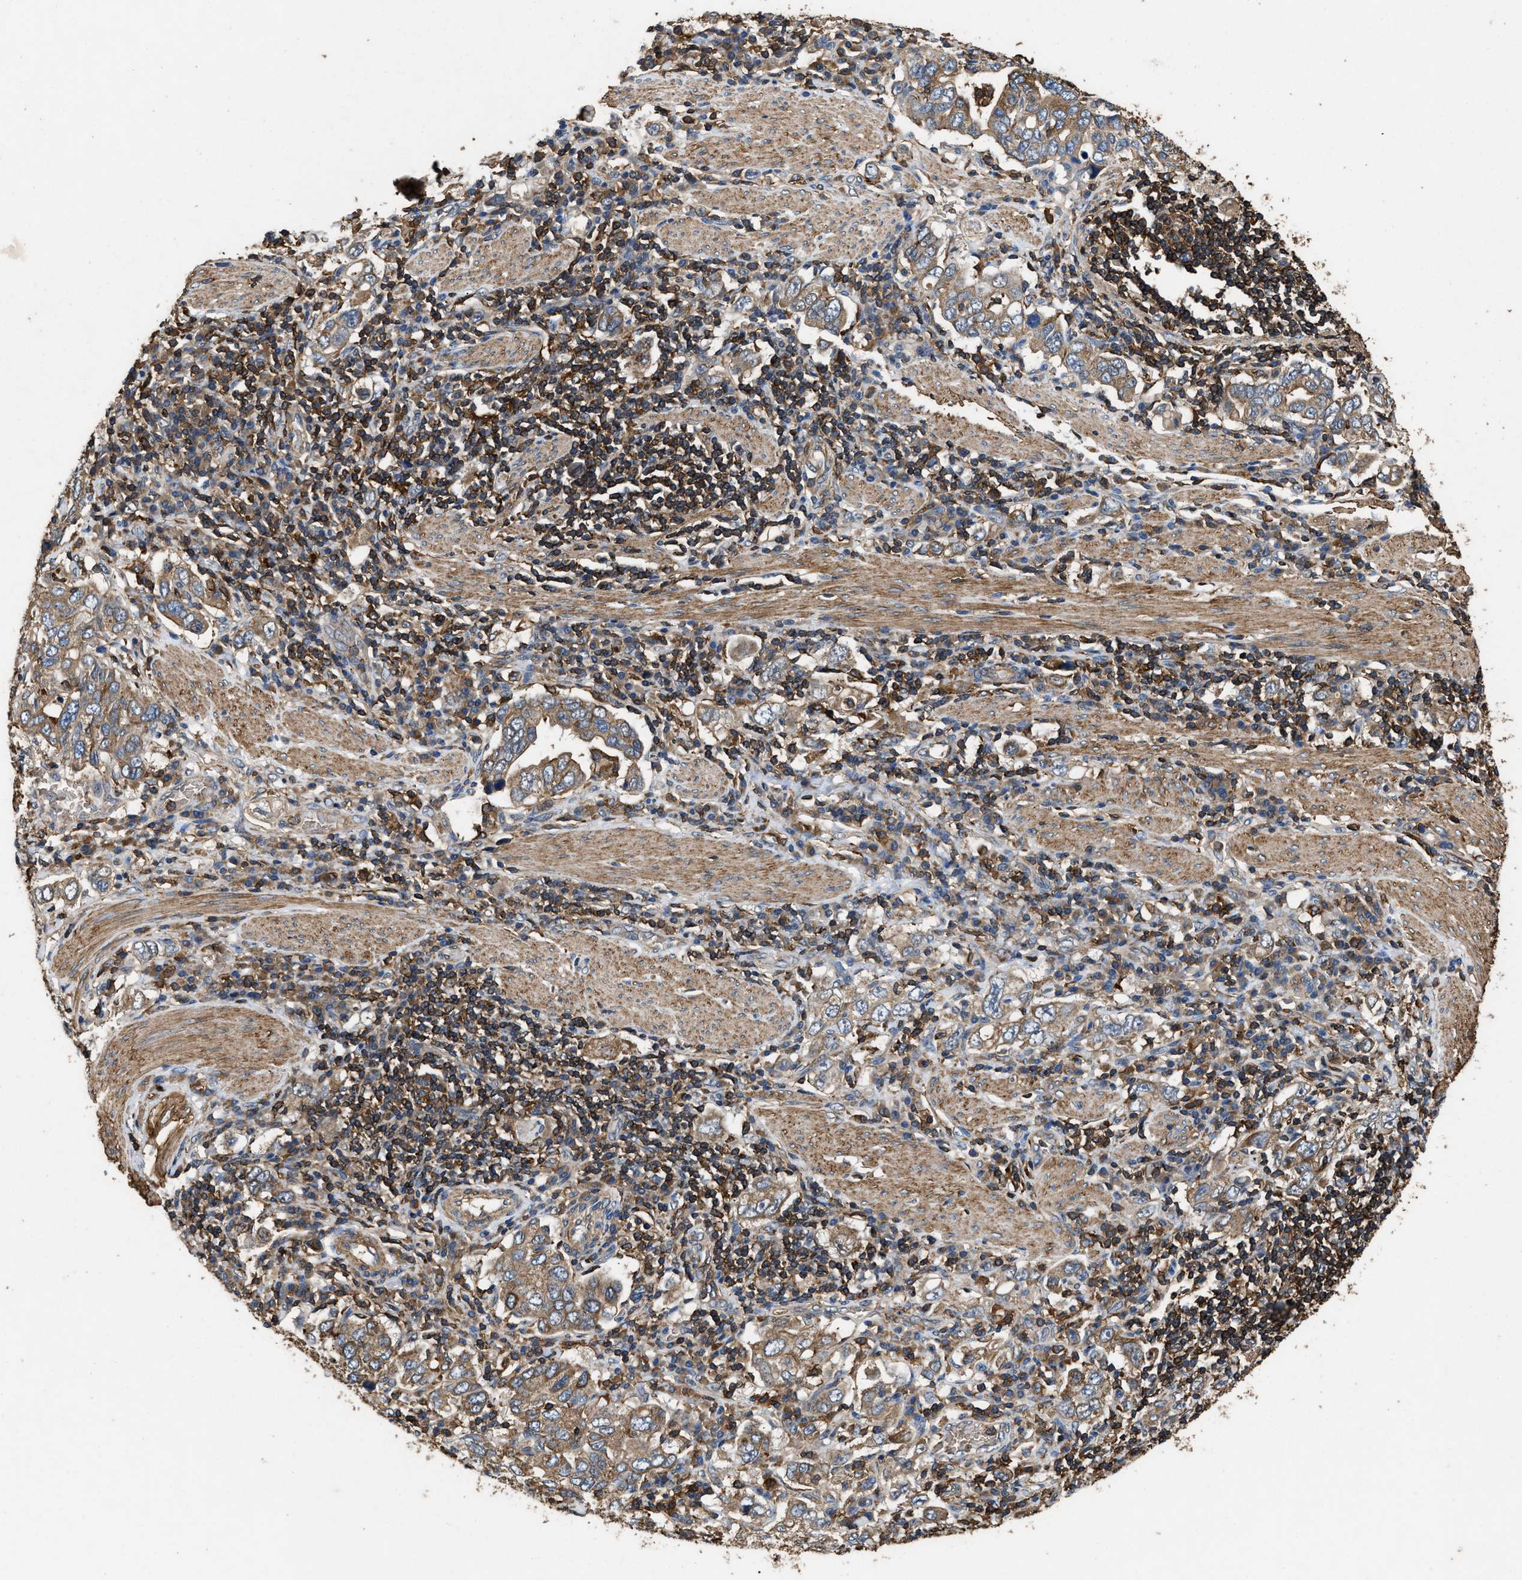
{"staining": {"intensity": "moderate", "quantity": ">75%", "location": "cytoplasmic/membranous"}, "tissue": "stomach cancer", "cell_type": "Tumor cells", "image_type": "cancer", "snomed": [{"axis": "morphology", "description": "Adenocarcinoma, NOS"}, {"axis": "topography", "description": "Stomach, upper"}], "caption": "Immunohistochemical staining of human adenocarcinoma (stomach) reveals medium levels of moderate cytoplasmic/membranous protein positivity in about >75% of tumor cells.", "gene": "LINGO2", "patient": {"sex": "male", "age": 62}}